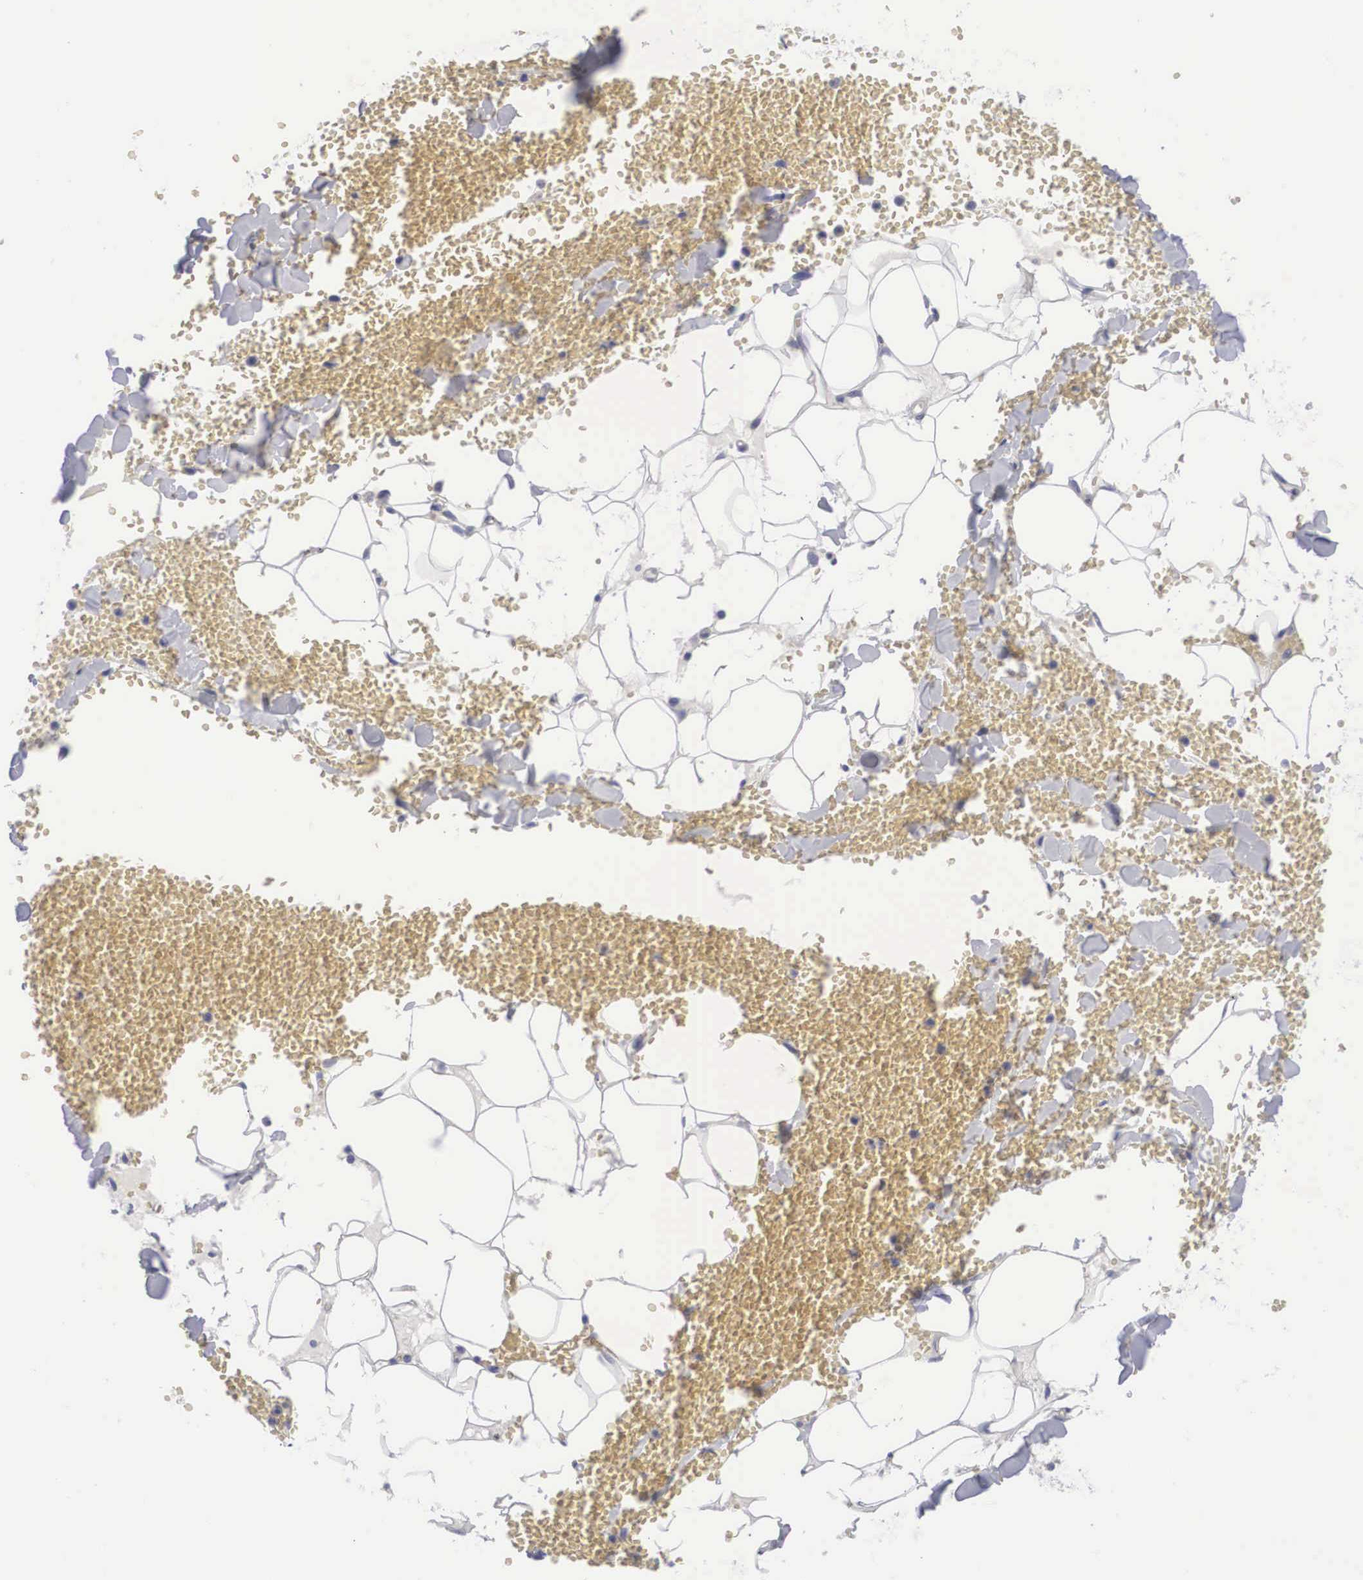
{"staining": {"intensity": "negative", "quantity": "none", "location": "none"}, "tissue": "adipose tissue", "cell_type": "Adipocytes", "image_type": "normal", "snomed": [{"axis": "morphology", "description": "Normal tissue, NOS"}, {"axis": "morphology", "description": "Inflammation, NOS"}, {"axis": "topography", "description": "Lymph node"}, {"axis": "topography", "description": "Peripheral nerve tissue"}], "caption": "DAB immunohistochemical staining of benign human adipose tissue demonstrates no significant expression in adipocytes.", "gene": "SOX11", "patient": {"sex": "male", "age": 52}}